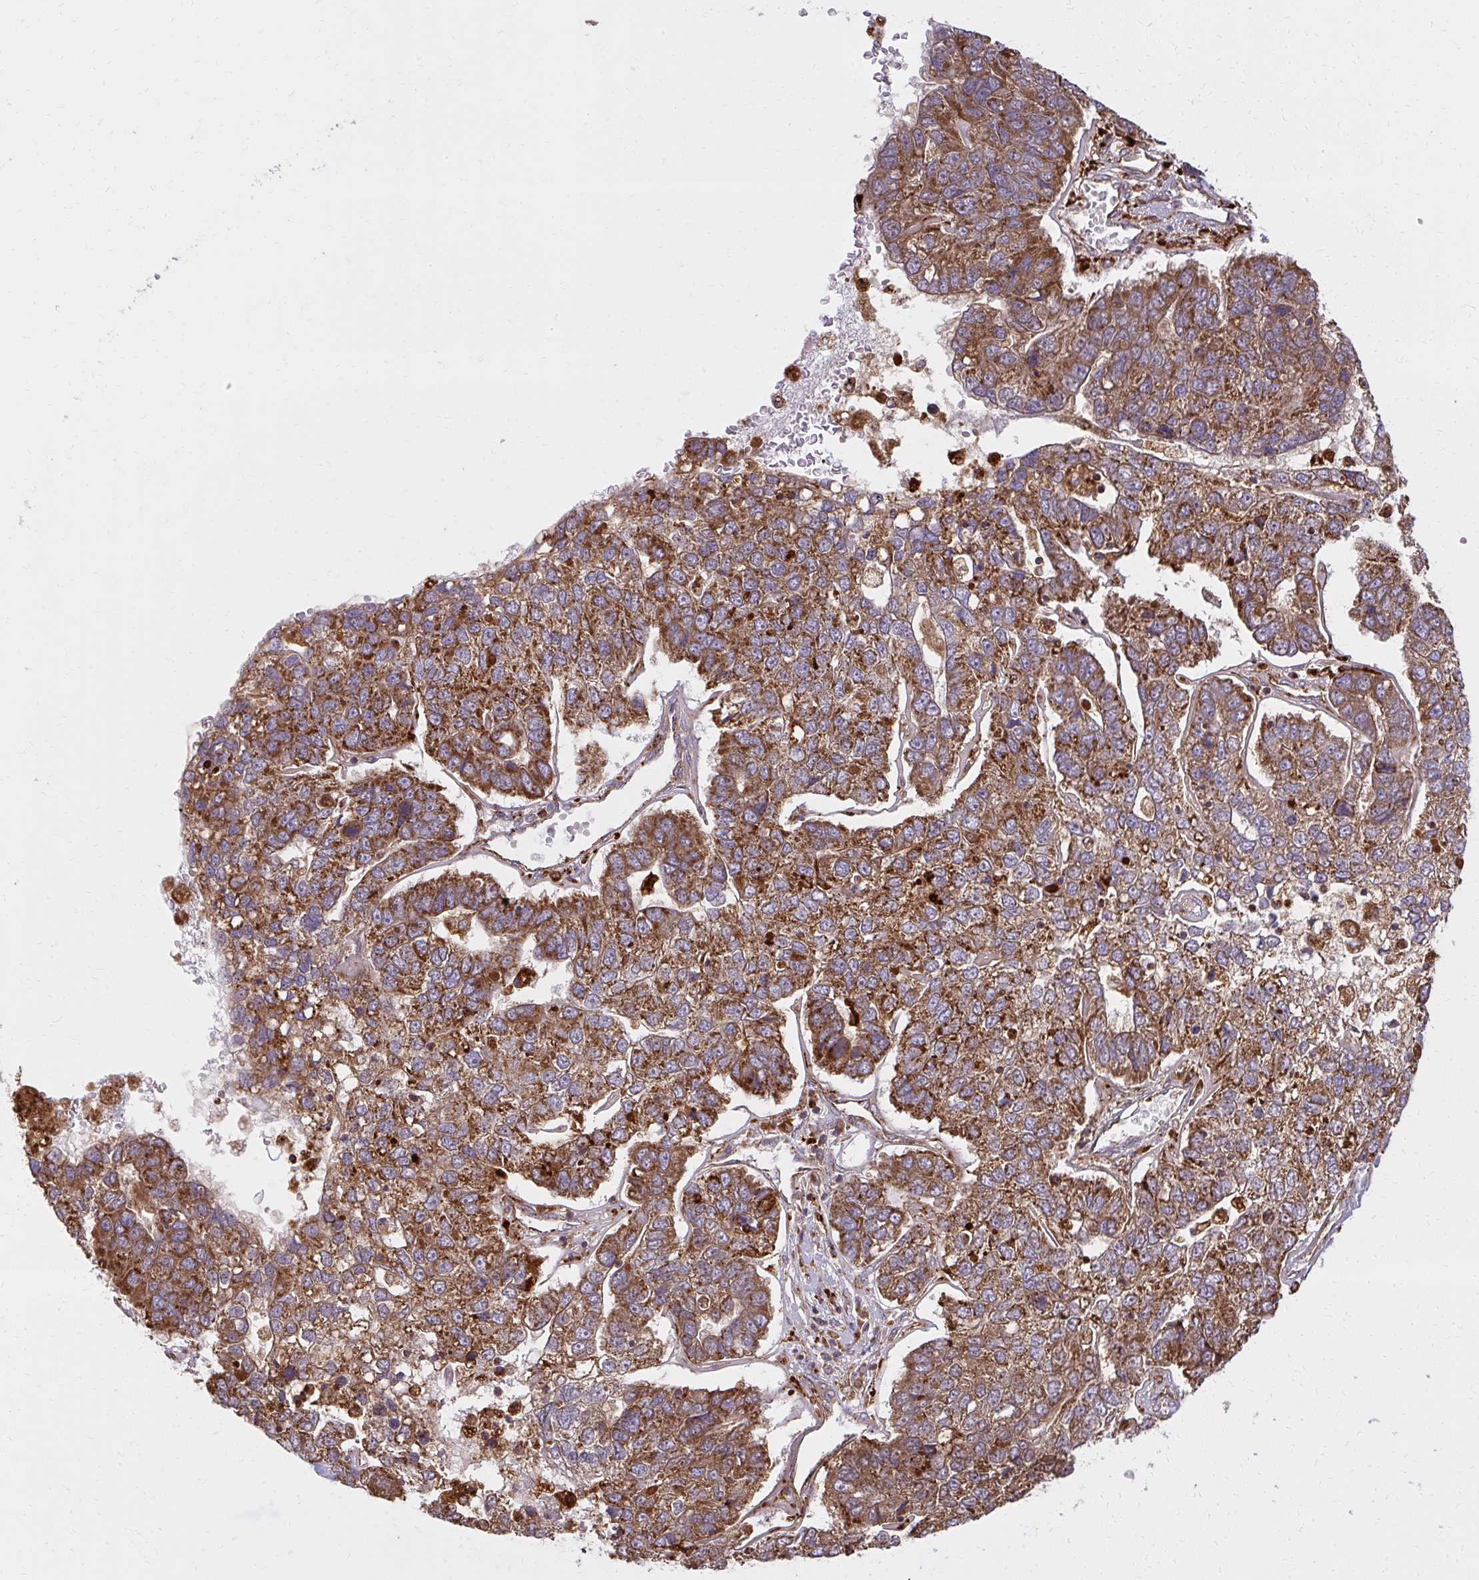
{"staining": {"intensity": "strong", "quantity": ">75%", "location": "cytoplasmic/membranous"}, "tissue": "pancreatic cancer", "cell_type": "Tumor cells", "image_type": "cancer", "snomed": [{"axis": "morphology", "description": "Adenocarcinoma, NOS"}, {"axis": "topography", "description": "Pancreas"}], "caption": "Brown immunohistochemical staining in human pancreatic cancer (adenocarcinoma) displays strong cytoplasmic/membranous positivity in approximately >75% of tumor cells.", "gene": "GNS", "patient": {"sex": "female", "age": 61}}